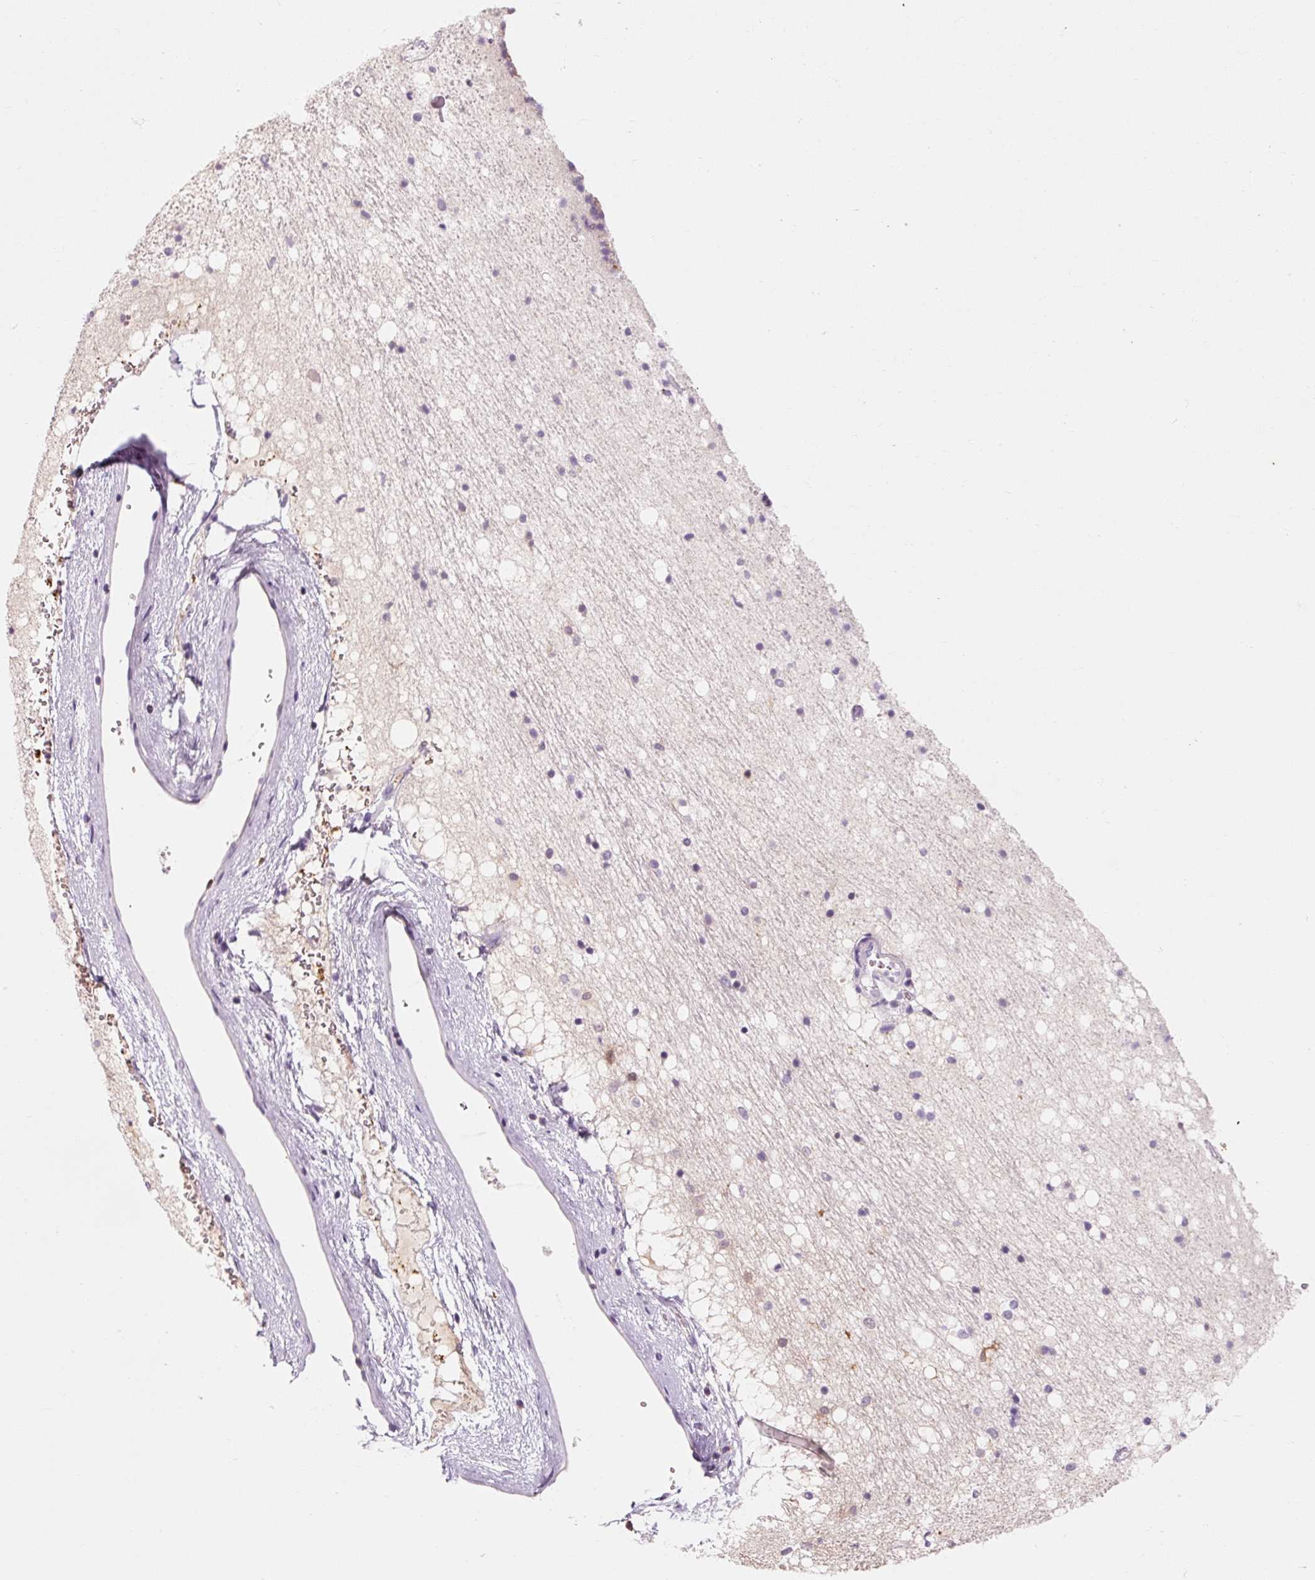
{"staining": {"intensity": "moderate", "quantity": "<25%", "location": "cytoplasmic/membranous"}, "tissue": "caudate", "cell_type": "Glial cells", "image_type": "normal", "snomed": [{"axis": "morphology", "description": "Normal tissue, NOS"}, {"axis": "topography", "description": "Lateral ventricle wall"}], "caption": "IHC micrograph of normal caudate stained for a protein (brown), which exhibits low levels of moderate cytoplasmic/membranous staining in approximately <25% of glial cells.", "gene": "OR8K1", "patient": {"sex": "male", "age": 37}}